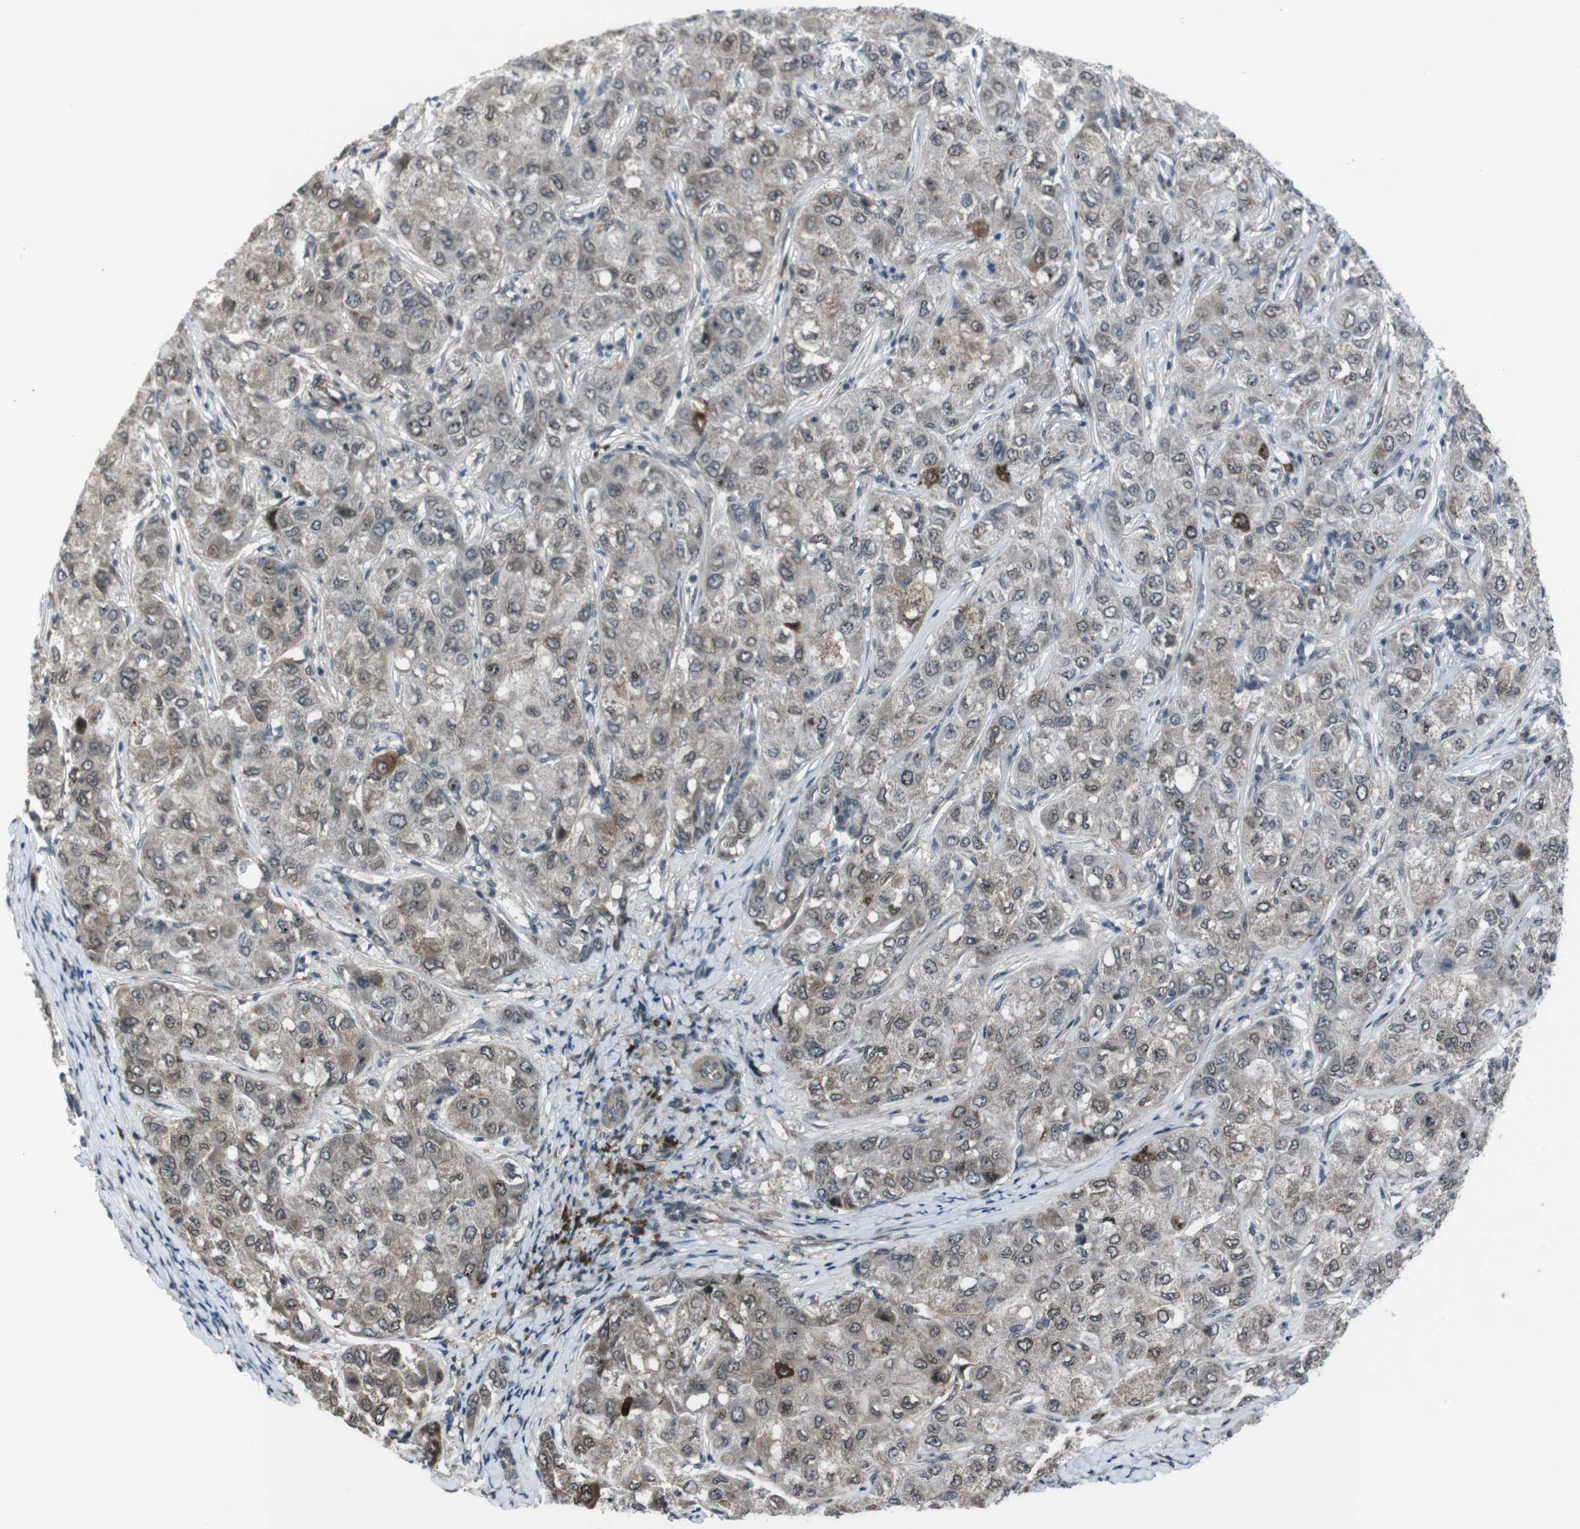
{"staining": {"intensity": "weak", "quantity": "<25%", "location": "cytoplasmic/membranous,nuclear"}, "tissue": "liver cancer", "cell_type": "Tumor cells", "image_type": "cancer", "snomed": [{"axis": "morphology", "description": "Carcinoma, Hepatocellular, NOS"}, {"axis": "topography", "description": "Liver"}], "caption": "Protein analysis of liver cancer exhibits no significant staining in tumor cells.", "gene": "SS18L1", "patient": {"sex": "male", "age": 80}}